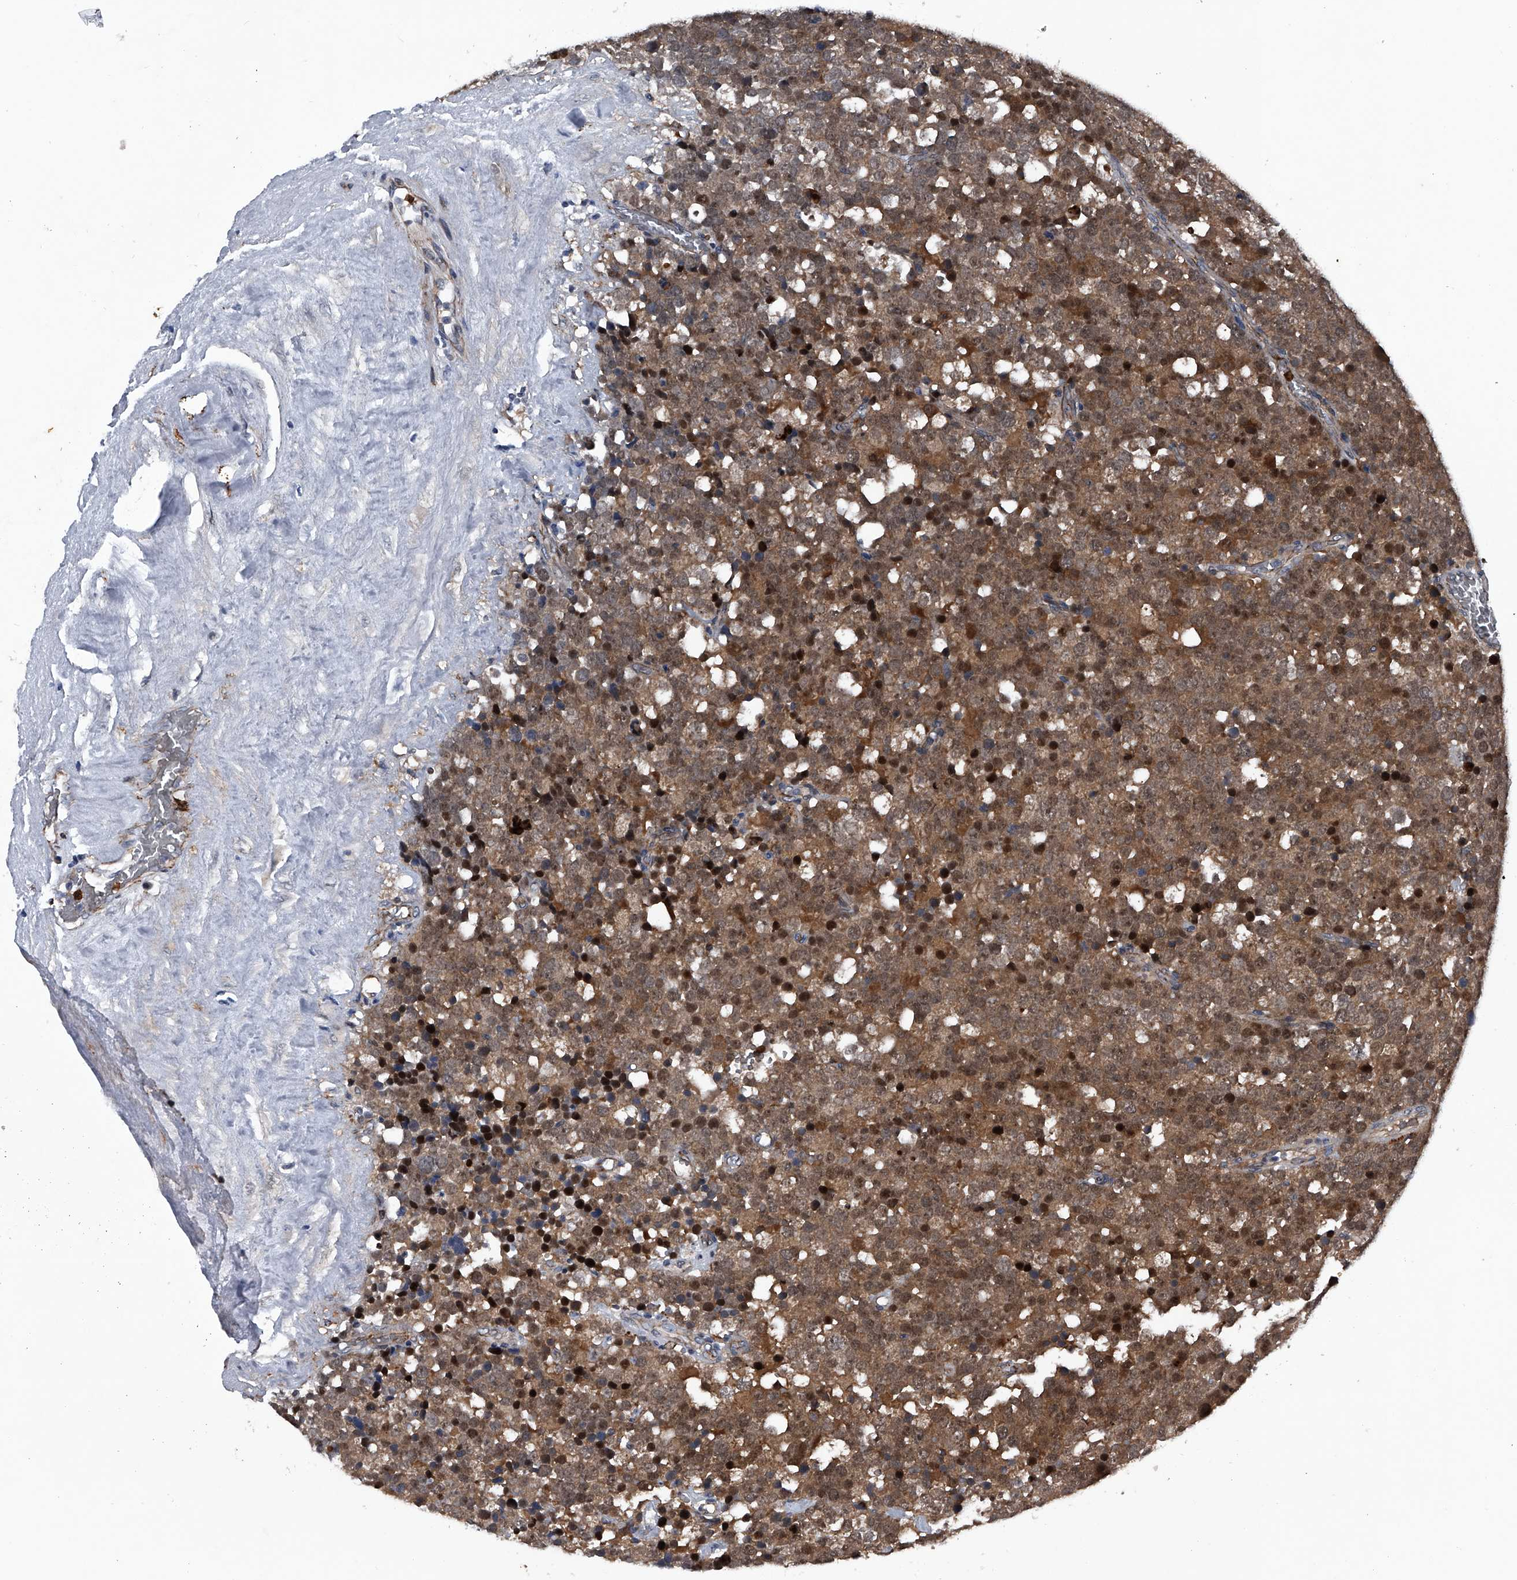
{"staining": {"intensity": "moderate", "quantity": ">75%", "location": "cytoplasmic/membranous,nuclear"}, "tissue": "testis cancer", "cell_type": "Tumor cells", "image_type": "cancer", "snomed": [{"axis": "morphology", "description": "Seminoma, NOS"}, {"axis": "topography", "description": "Testis"}], "caption": "Tumor cells demonstrate medium levels of moderate cytoplasmic/membranous and nuclear positivity in approximately >75% of cells in testis cancer (seminoma). (Brightfield microscopy of DAB IHC at high magnification).", "gene": "MAPKAP1", "patient": {"sex": "male", "age": 71}}